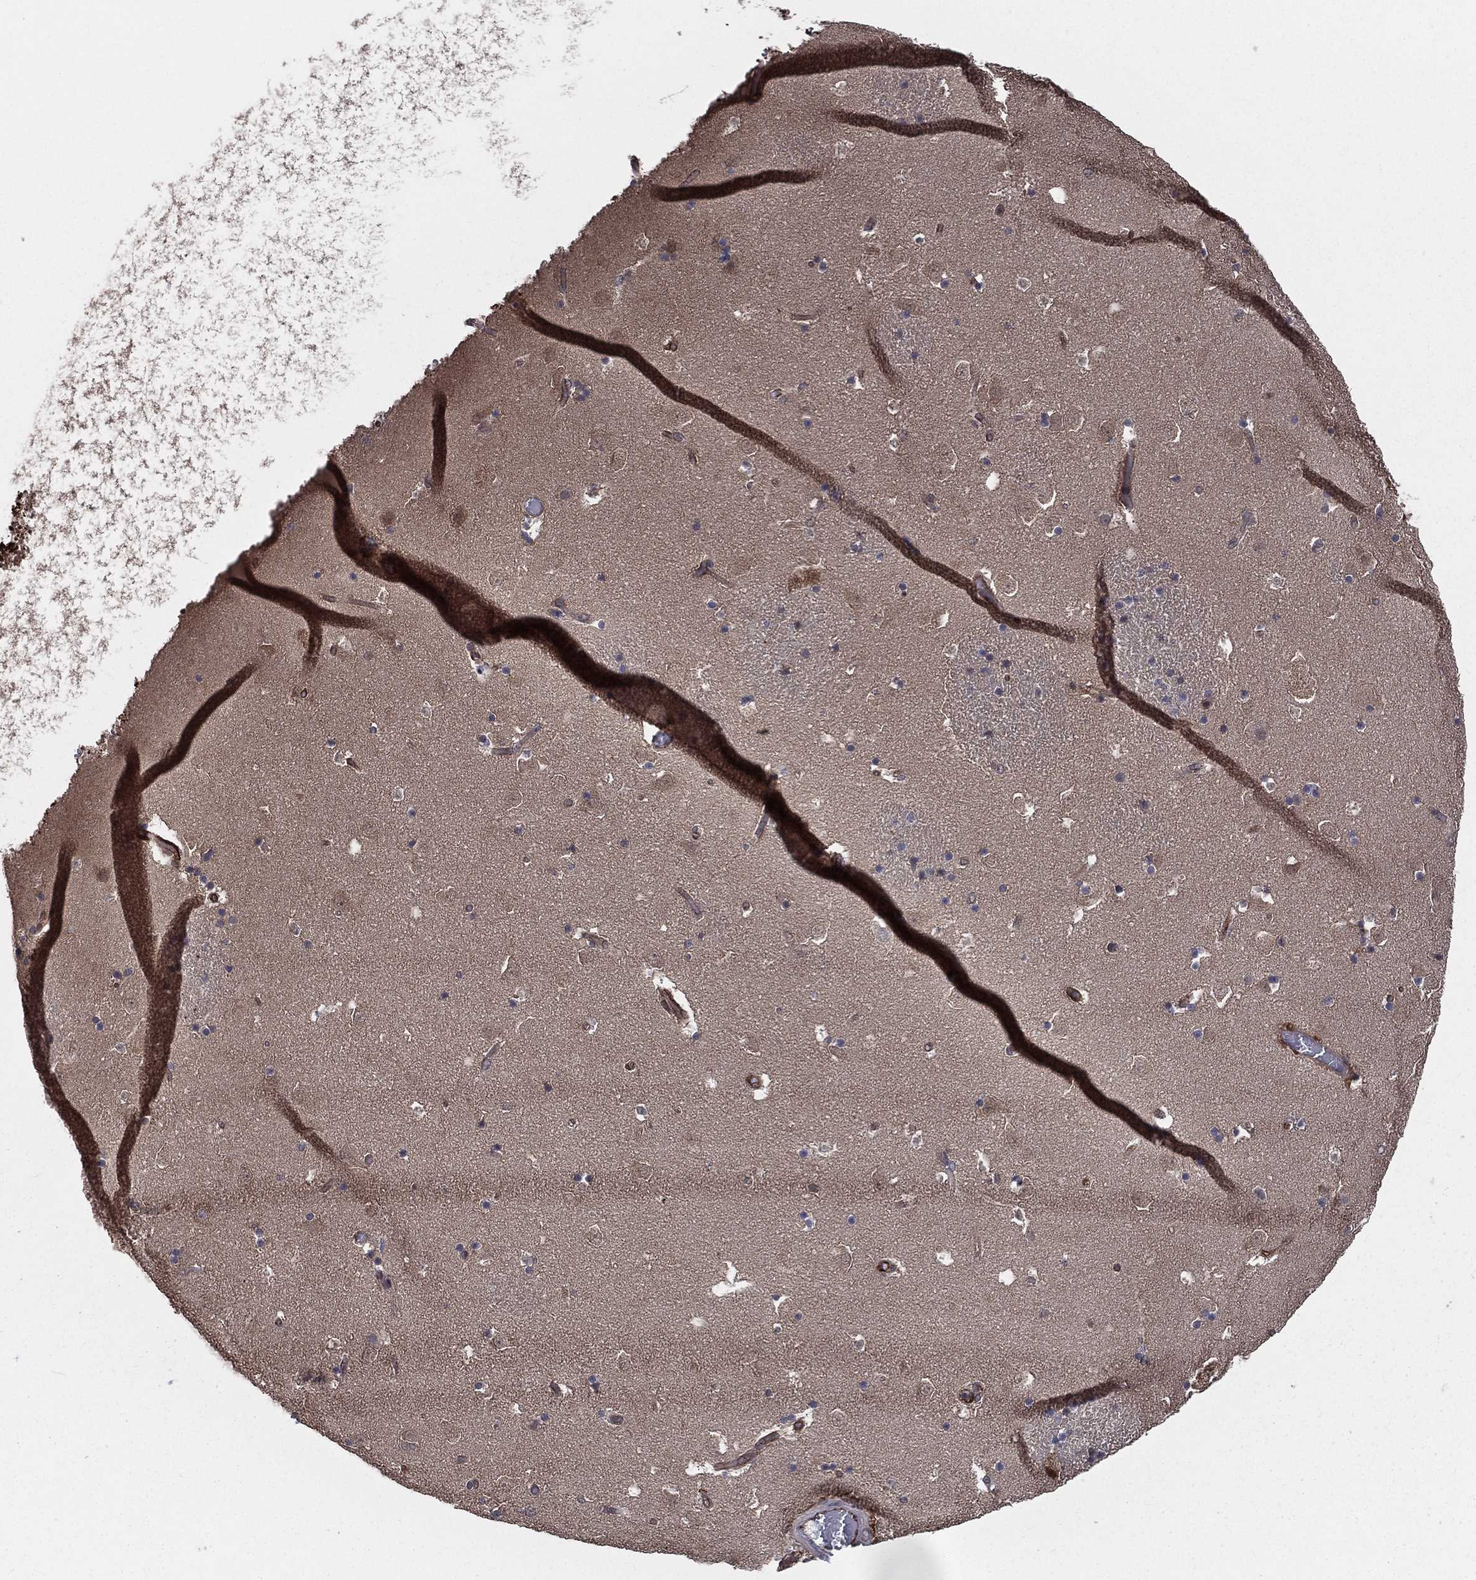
{"staining": {"intensity": "negative", "quantity": "none", "location": "none"}, "tissue": "caudate", "cell_type": "Glial cells", "image_type": "normal", "snomed": [{"axis": "morphology", "description": "Normal tissue, NOS"}, {"axis": "topography", "description": "Lateral ventricle wall"}], "caption": "This is an IHC micrograph of unremarkable caudate. There is no expression in glial cells.", "gene": "CERT1", "patient": {"sex": "female", "age": 42}}